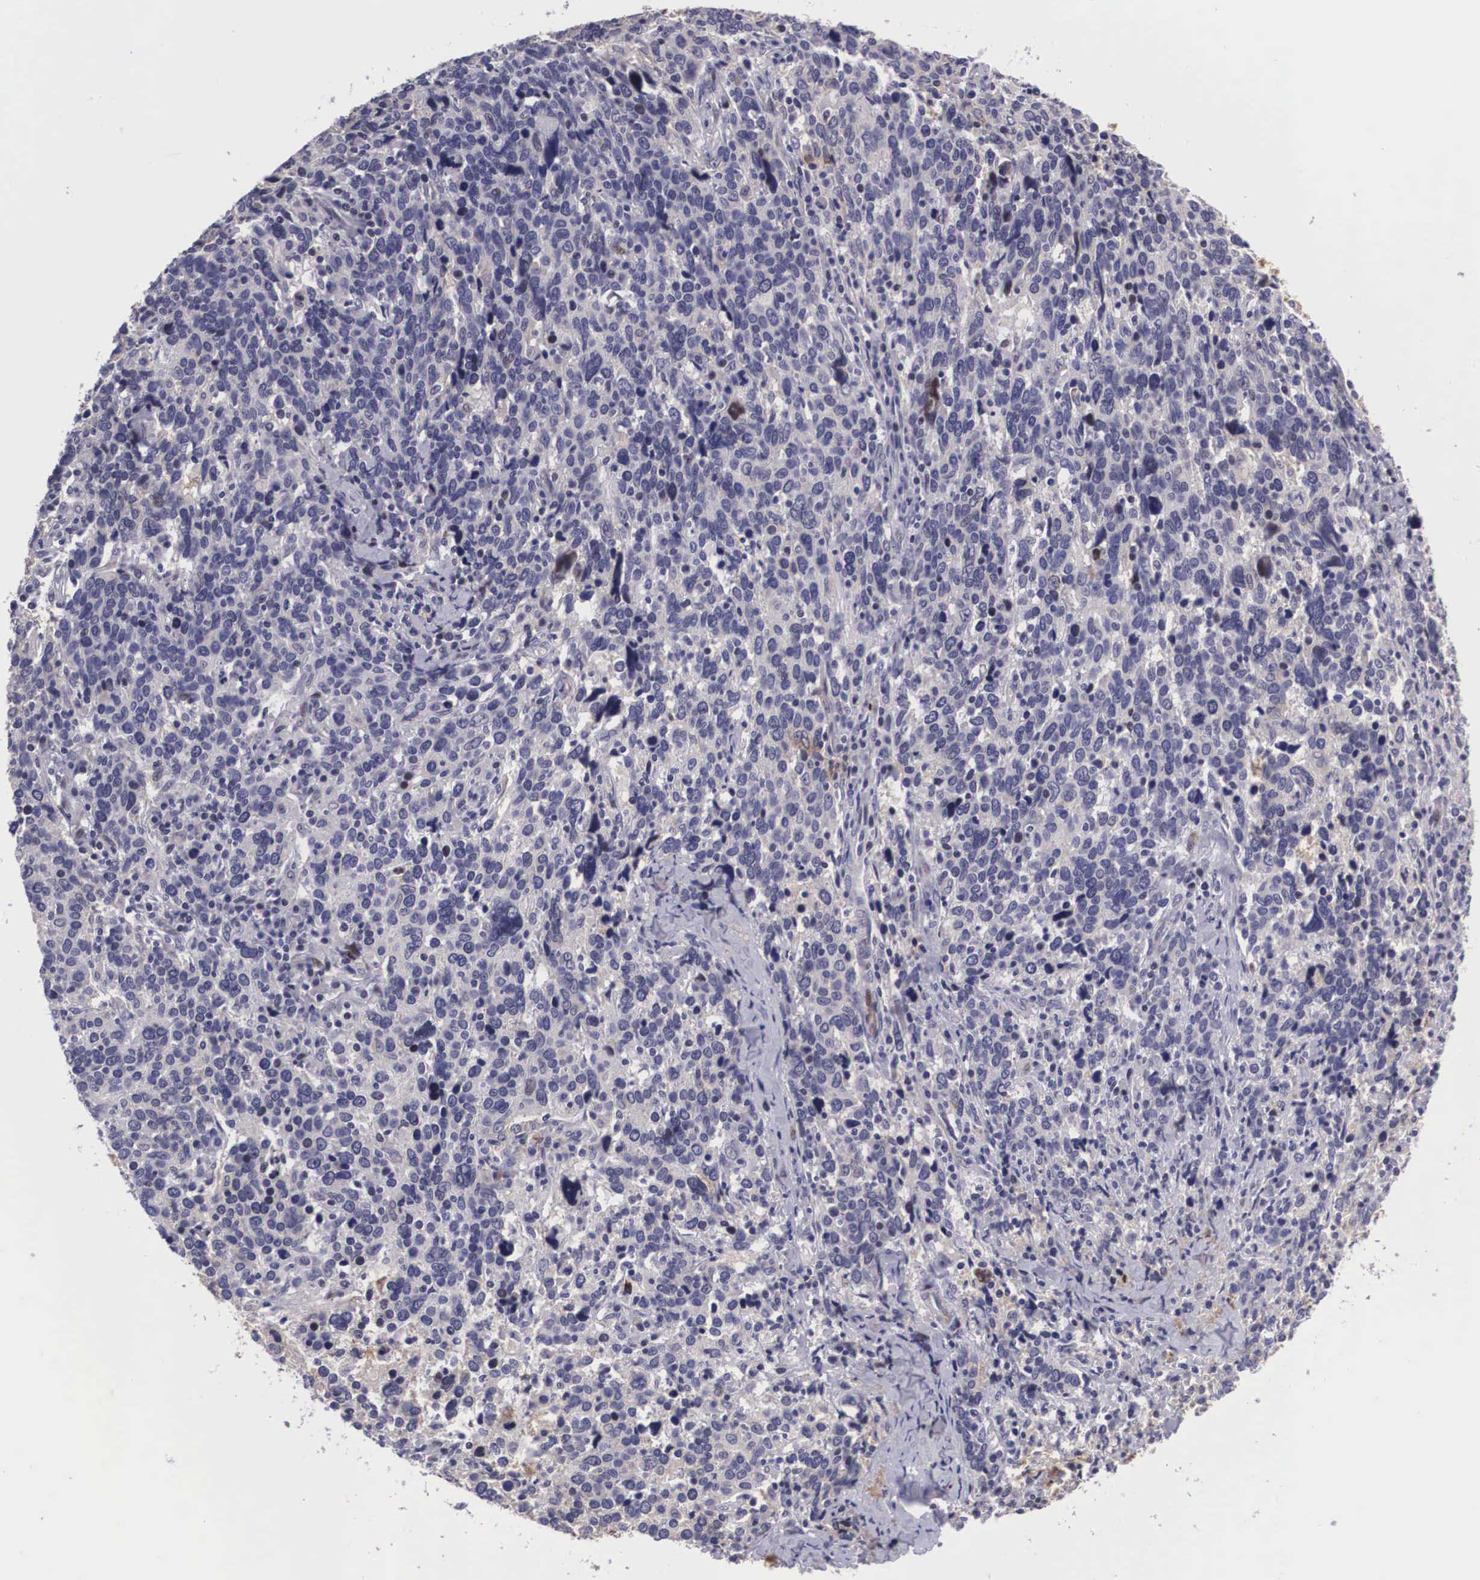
{"staining": {"intensity": "negative", "quantity": "none", "location": "none"}, "tissue": "cervical cancer", "cell_type": "Tumor cells", "image_type": "cancer", "snomed": [{"axis": "morphology", "description": "Squamous cell carcinoma, NOS"}, {"axis": "topography", "description": "Cervix"}], "caption": "High power microscopy image of an immunohistochemistry photomicrograph of cervical cancer, revealing no significant expression in tumor cells.", "gene": "EMID1", "patient": {"sex": "female", "age": 41}}